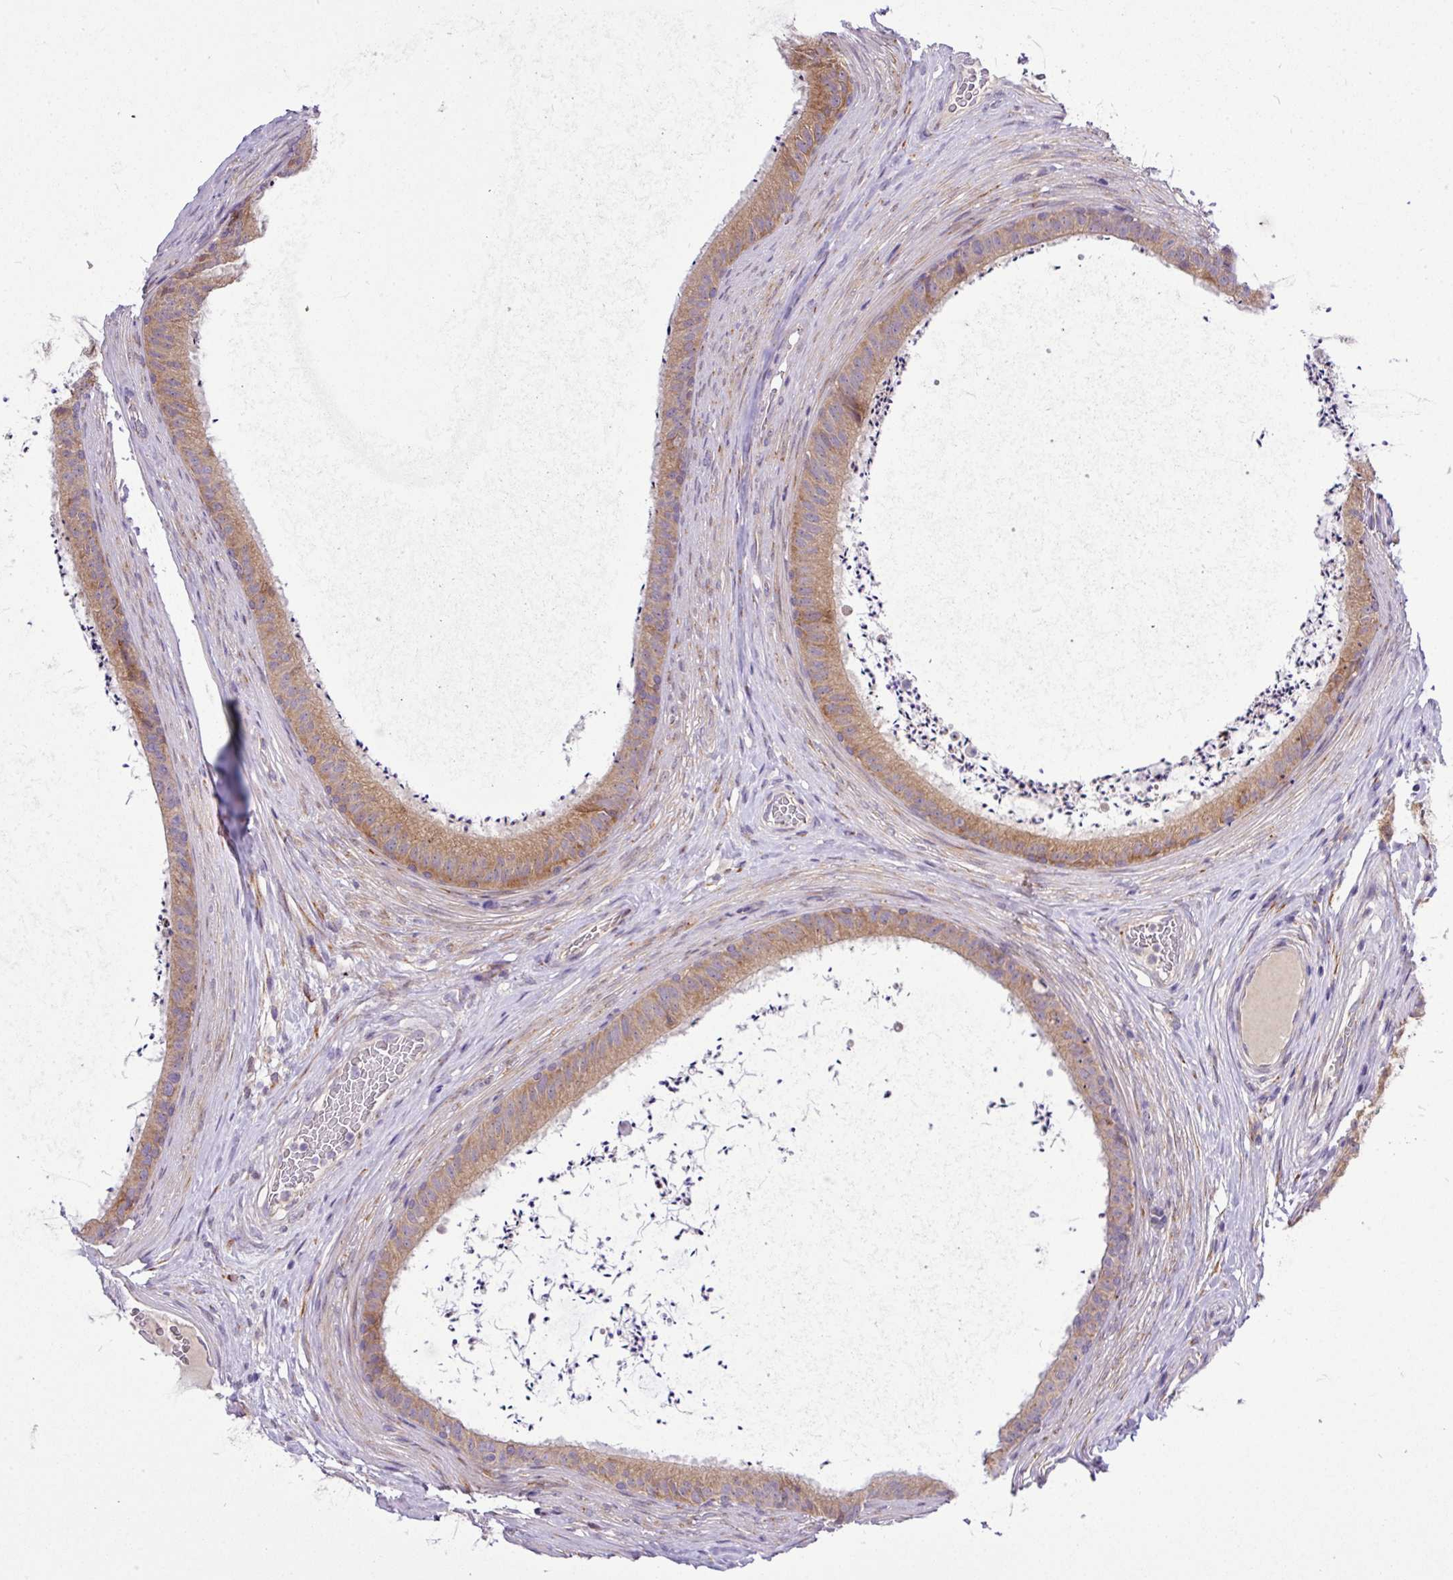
{"staining": {"intensity": "moderate", "quantity": ">75%", "location": "cytoplasmic/membranous"}, "tissue": "epididymis", "cell_type": "Glandular cells", "image_type": "normal", "snomed": [{"axis": "morphology", "description": "Normal tissue, NOS"}, {"axis": "topography", "description": "Testis"}, {"axis": "topography", "description": "Epididymis"}], "caption": "DAB (3,3'-diaminobenzidine) immunohistochemical staining of normal epididymis shows moderate cytoplasmic/membranous protein positivity in approximately >75% of glandular cells.", "gene": "TM2D2", "patient": {"sex": "male", "age": 41}}